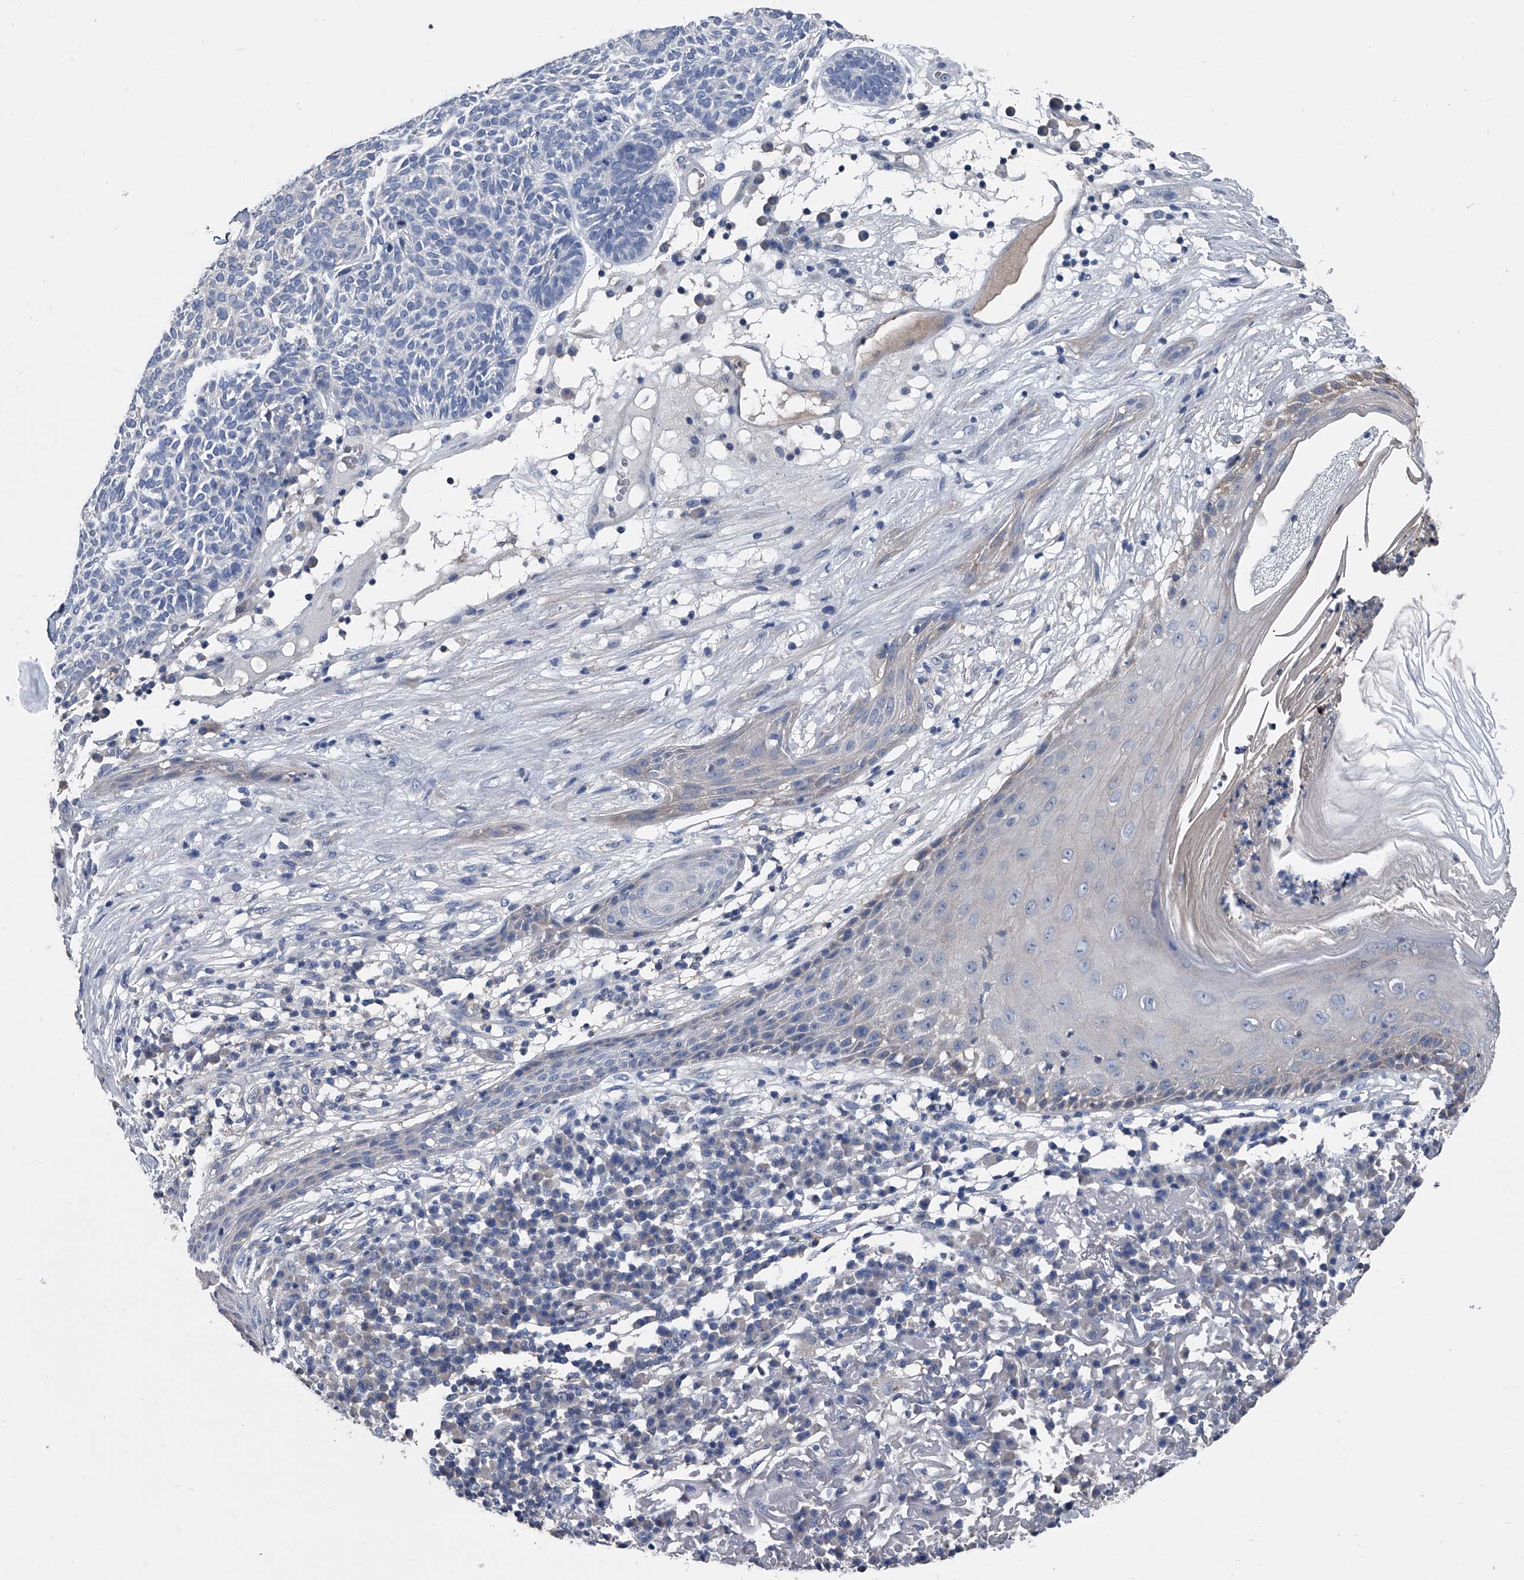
{"staining": {"intensity": "negative", "quantity": "none", "location": "none"}, "tissue": "skin cancer", "cell_type": "Tumor cells", "image_type": "cancer", "snomed": [{"axis": "morphology", "description": "Squamous cell carcinoma, NOS"}, {"axis": "topography", "description": "Skin"}], "caption": "An image of human skin squamous cell carcinoma is negative for staining in tumor cells.", "gene": "KIF13A", "patient": {"sex": "female", "age": 90}}